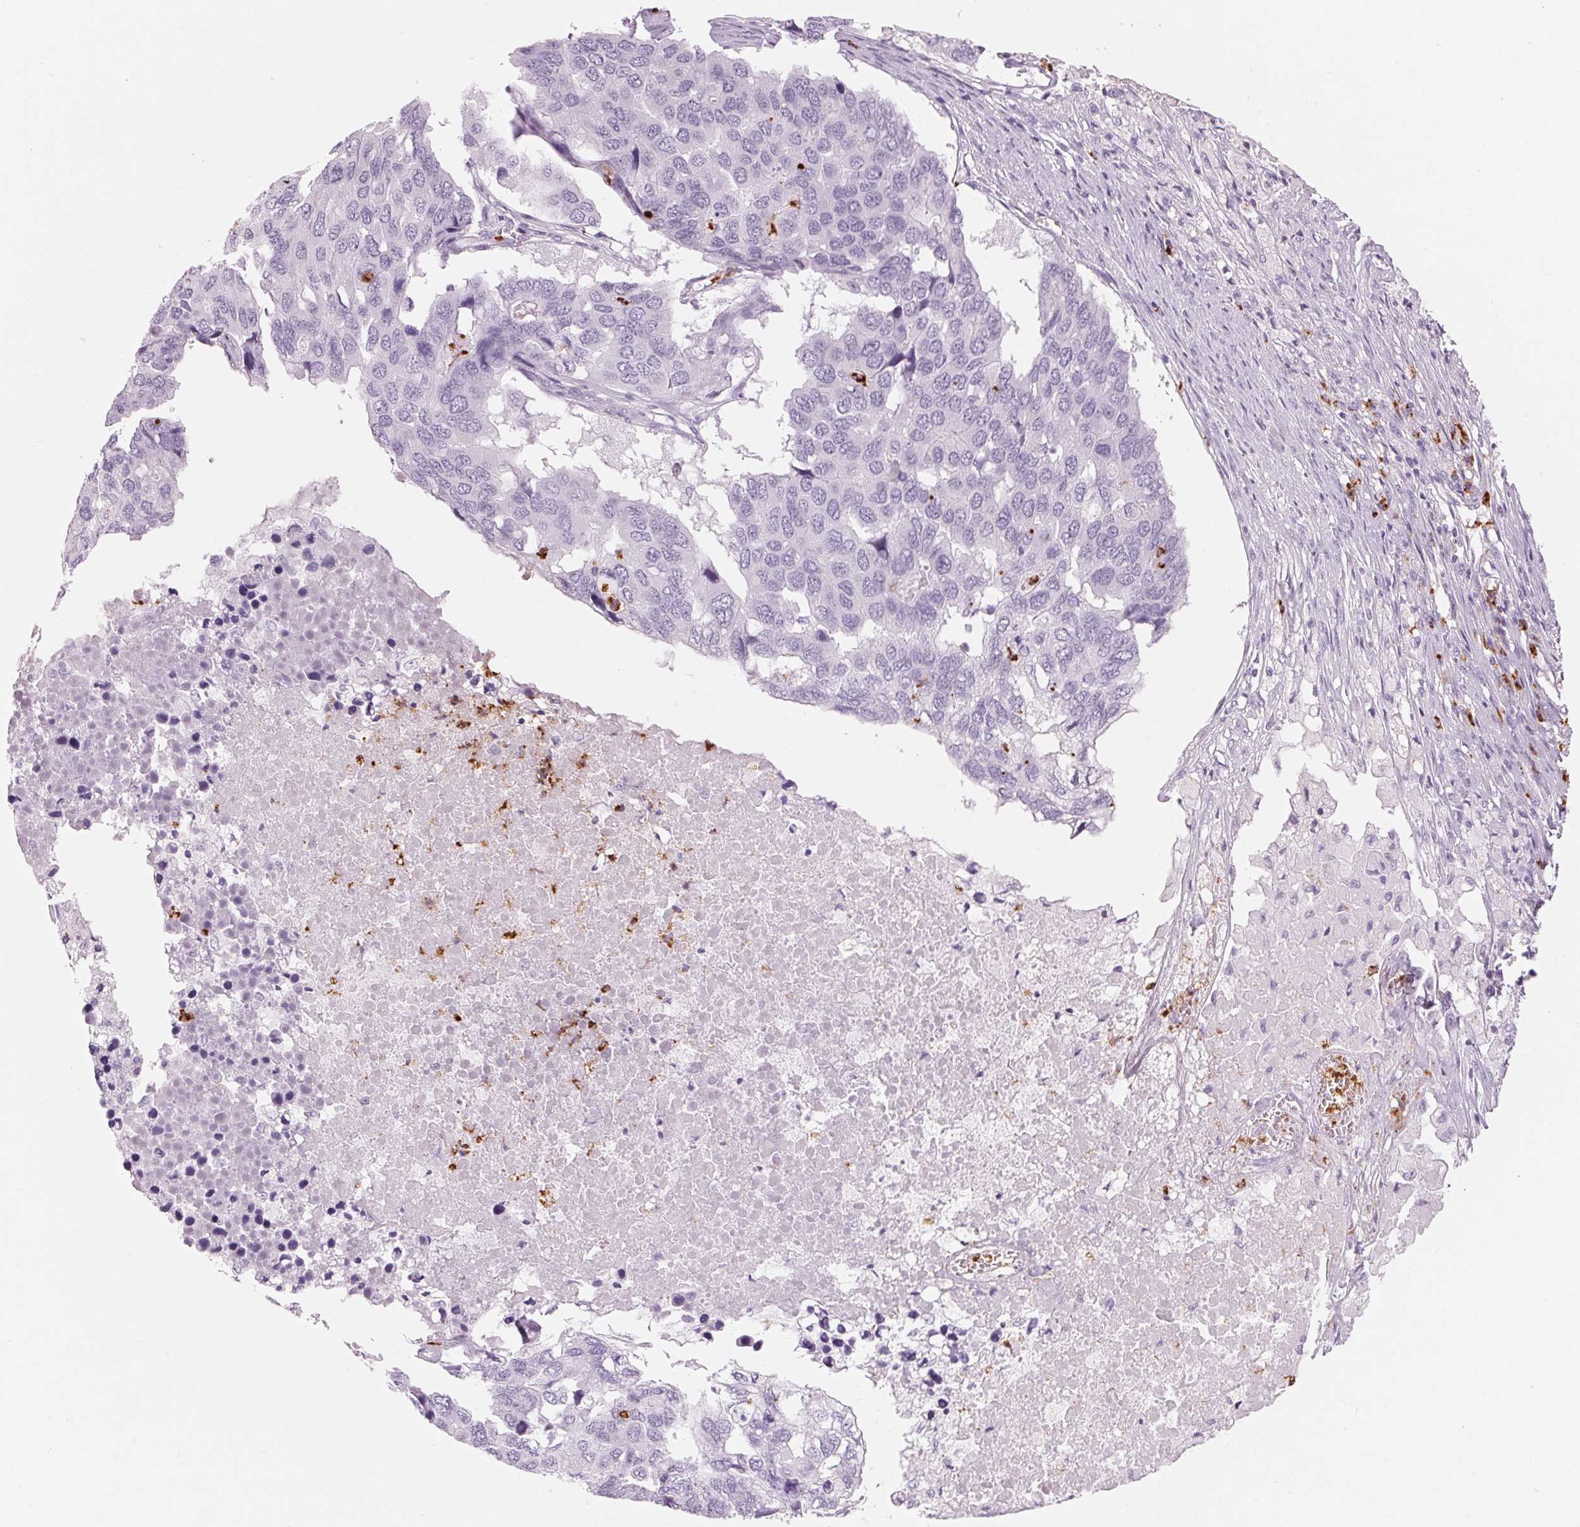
{"staining": {"intensity": "negative", "quantity": "none", "location": "none"}, "tissue": "pancreatic cancer", "cell_type": "Tumor cells", "image_type": "cancer", "snomed": [{"axis": "morphology", "description": "Adenocarcinoma, NOS"}, {"axis": "topography", "description": "Pancreas"}], "caption": "Immunohistochemical staining of pancreatic cancer shows no significant staining in tumor cells.", "gene": "KLK7", "patient": {"sex": "male", "age": 50}}